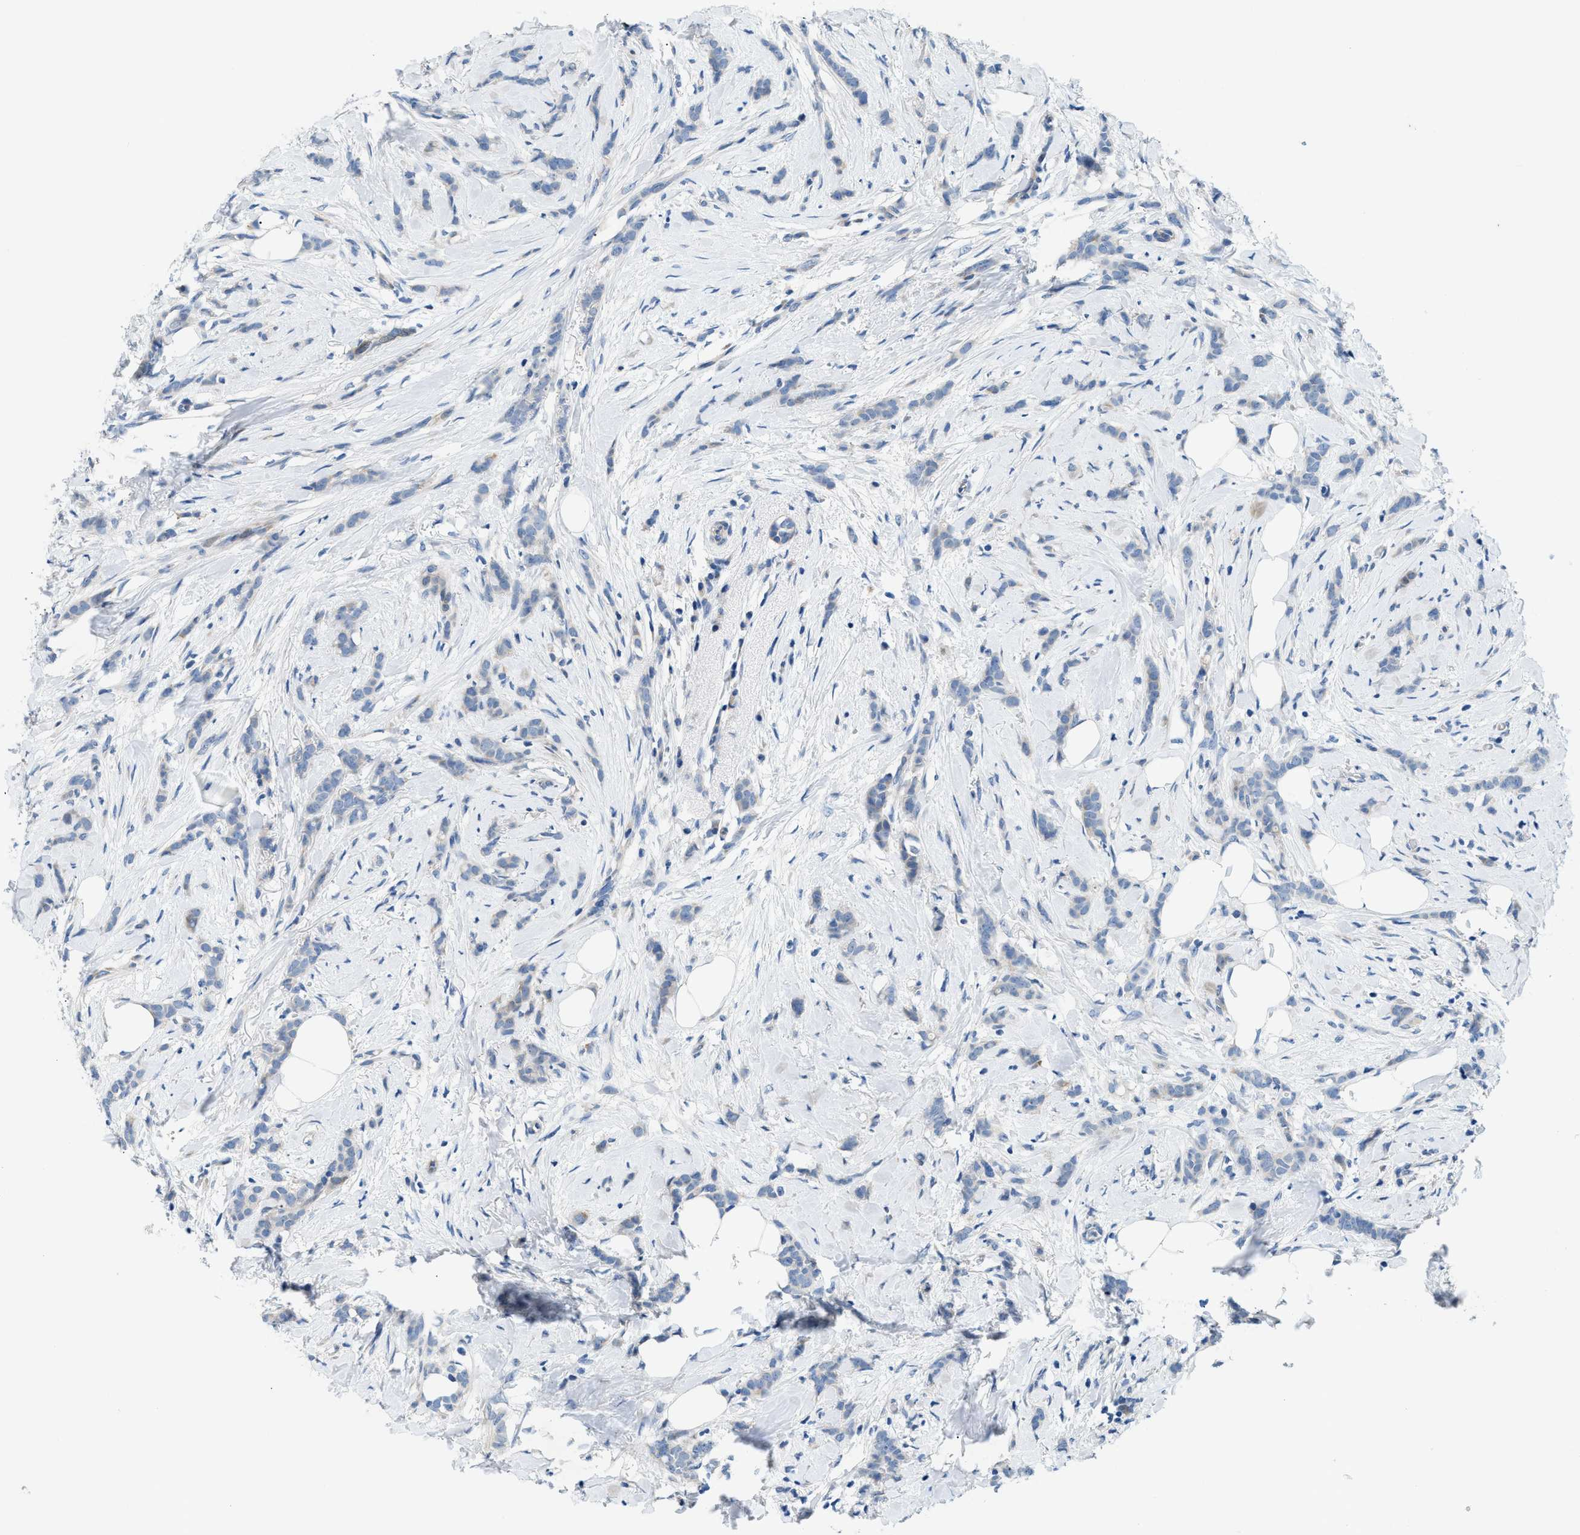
{"staining": {"intensity": "negative", "quantity": "none", "location": "none"}, "tissue": "breast cancer", "cell_type": "Tumor cells", "image_type": "cancer", "snomed": [{"axis": "morphology", "description": "Lobular carcinoma, in situ"}, {"axis": "morphology", "description": "Lobular carcinoma"}, {"axis": "topography", "description": "Breast"}], "caption": "There is no significant positivity in tumor cells of breast cancer.", "gene": "FDCSP", "patient": {"sex": "female", "age": 41}}